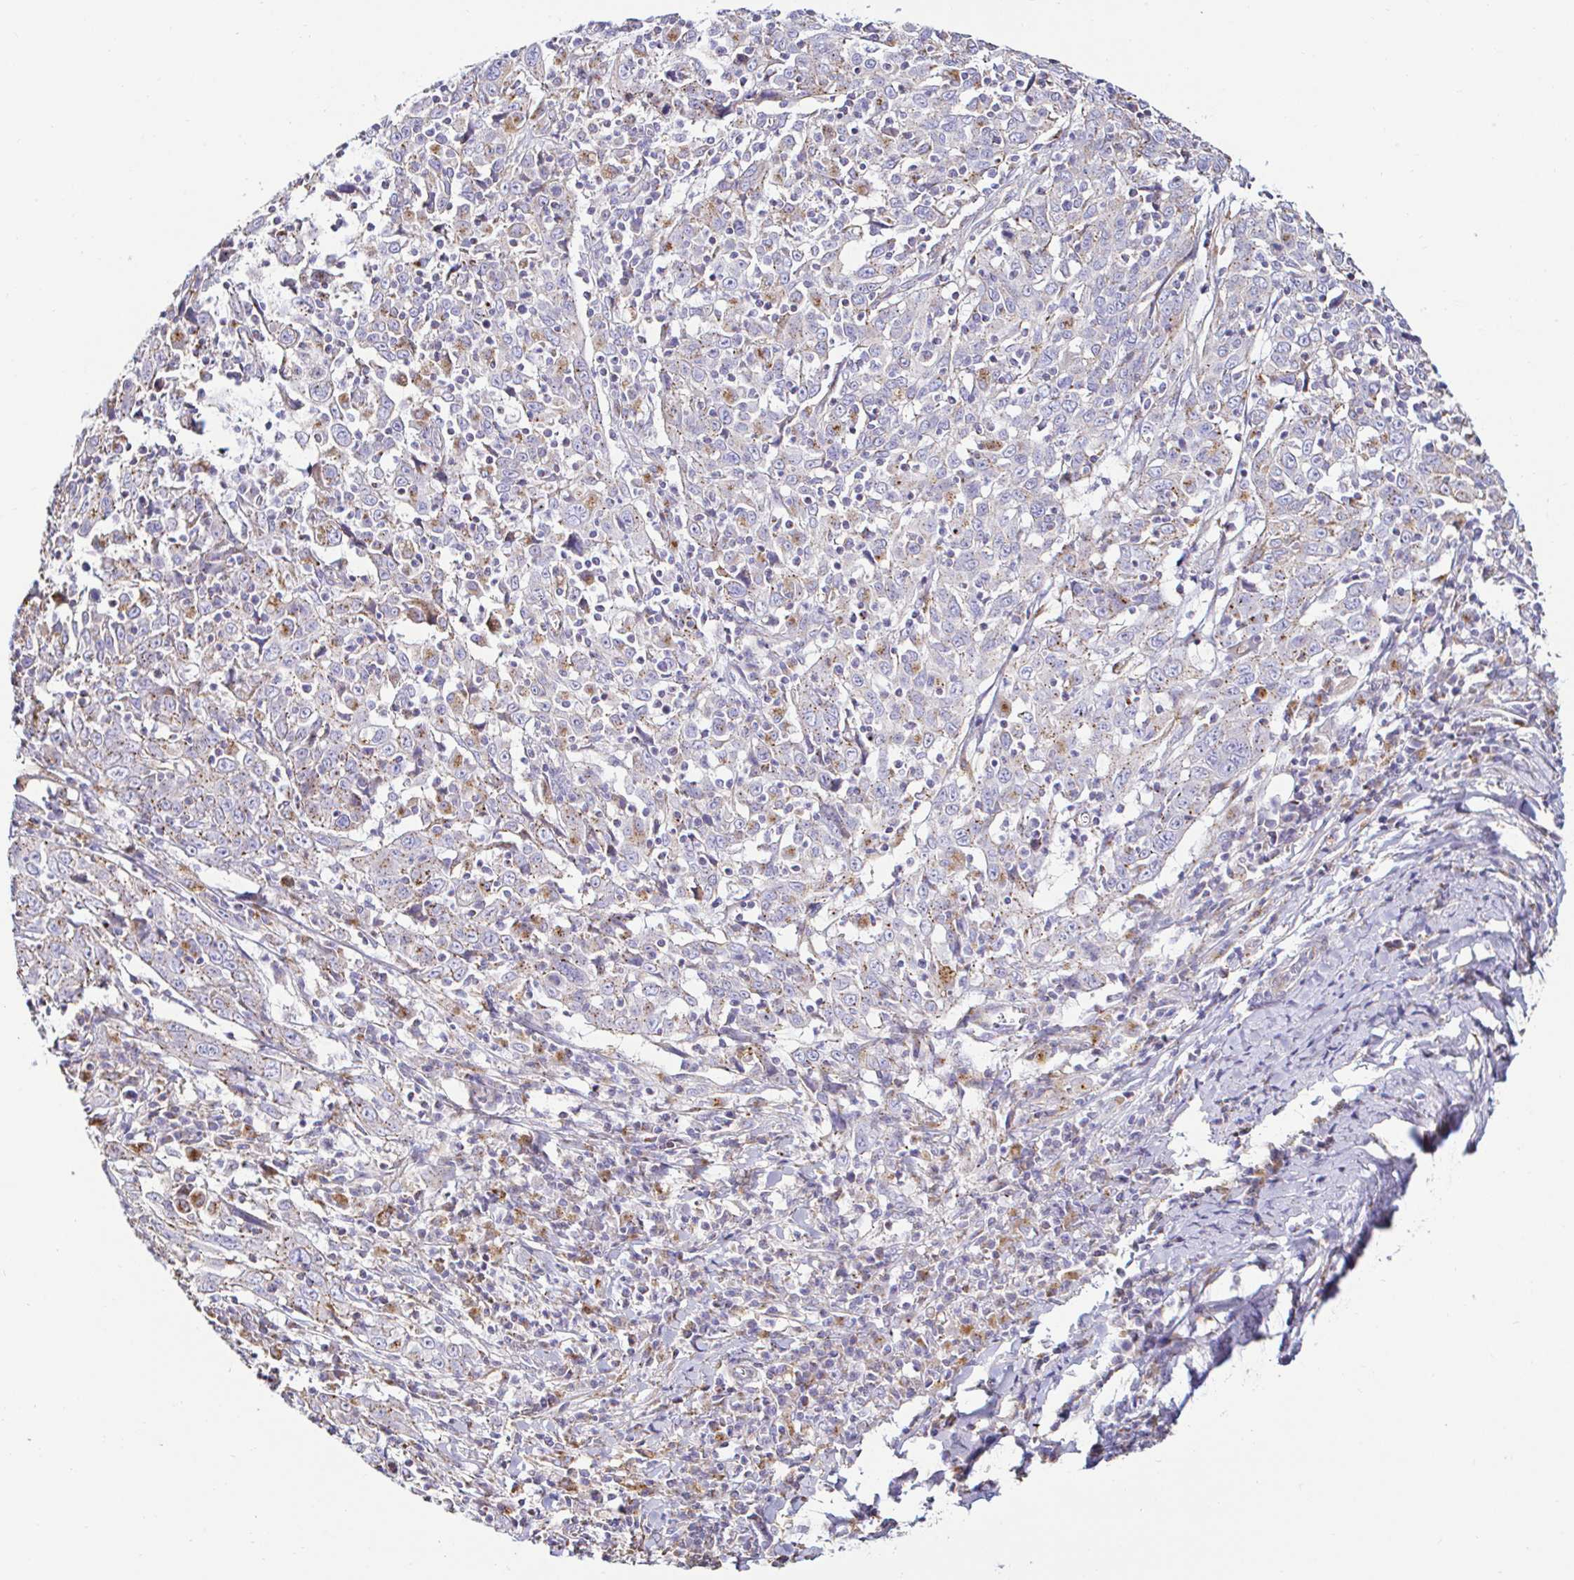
{"staining": {"intensity": "weak", "quantity": "25%-75%", "location": "cytoplasmic/membranous"}, "tissue": "cervical cancer", "cell_type": "Tumor cells", "image_type": "cancer", "snomed": [{"axis": "morphology", "description": "Squamous cell carcinoma, NOS"}, {"axis": "topography", "description": "Cervix"}], "caption": "A micrograph showing weak cytoplasmic/membranous staining in approximately 25%-75% of tumor cells in cervical cancer (squamous cell carcinoma), as visualized by brown immunohistochemical staining.", "gene": "GALNS", "patient": {"sex": "female", "age": 46}}